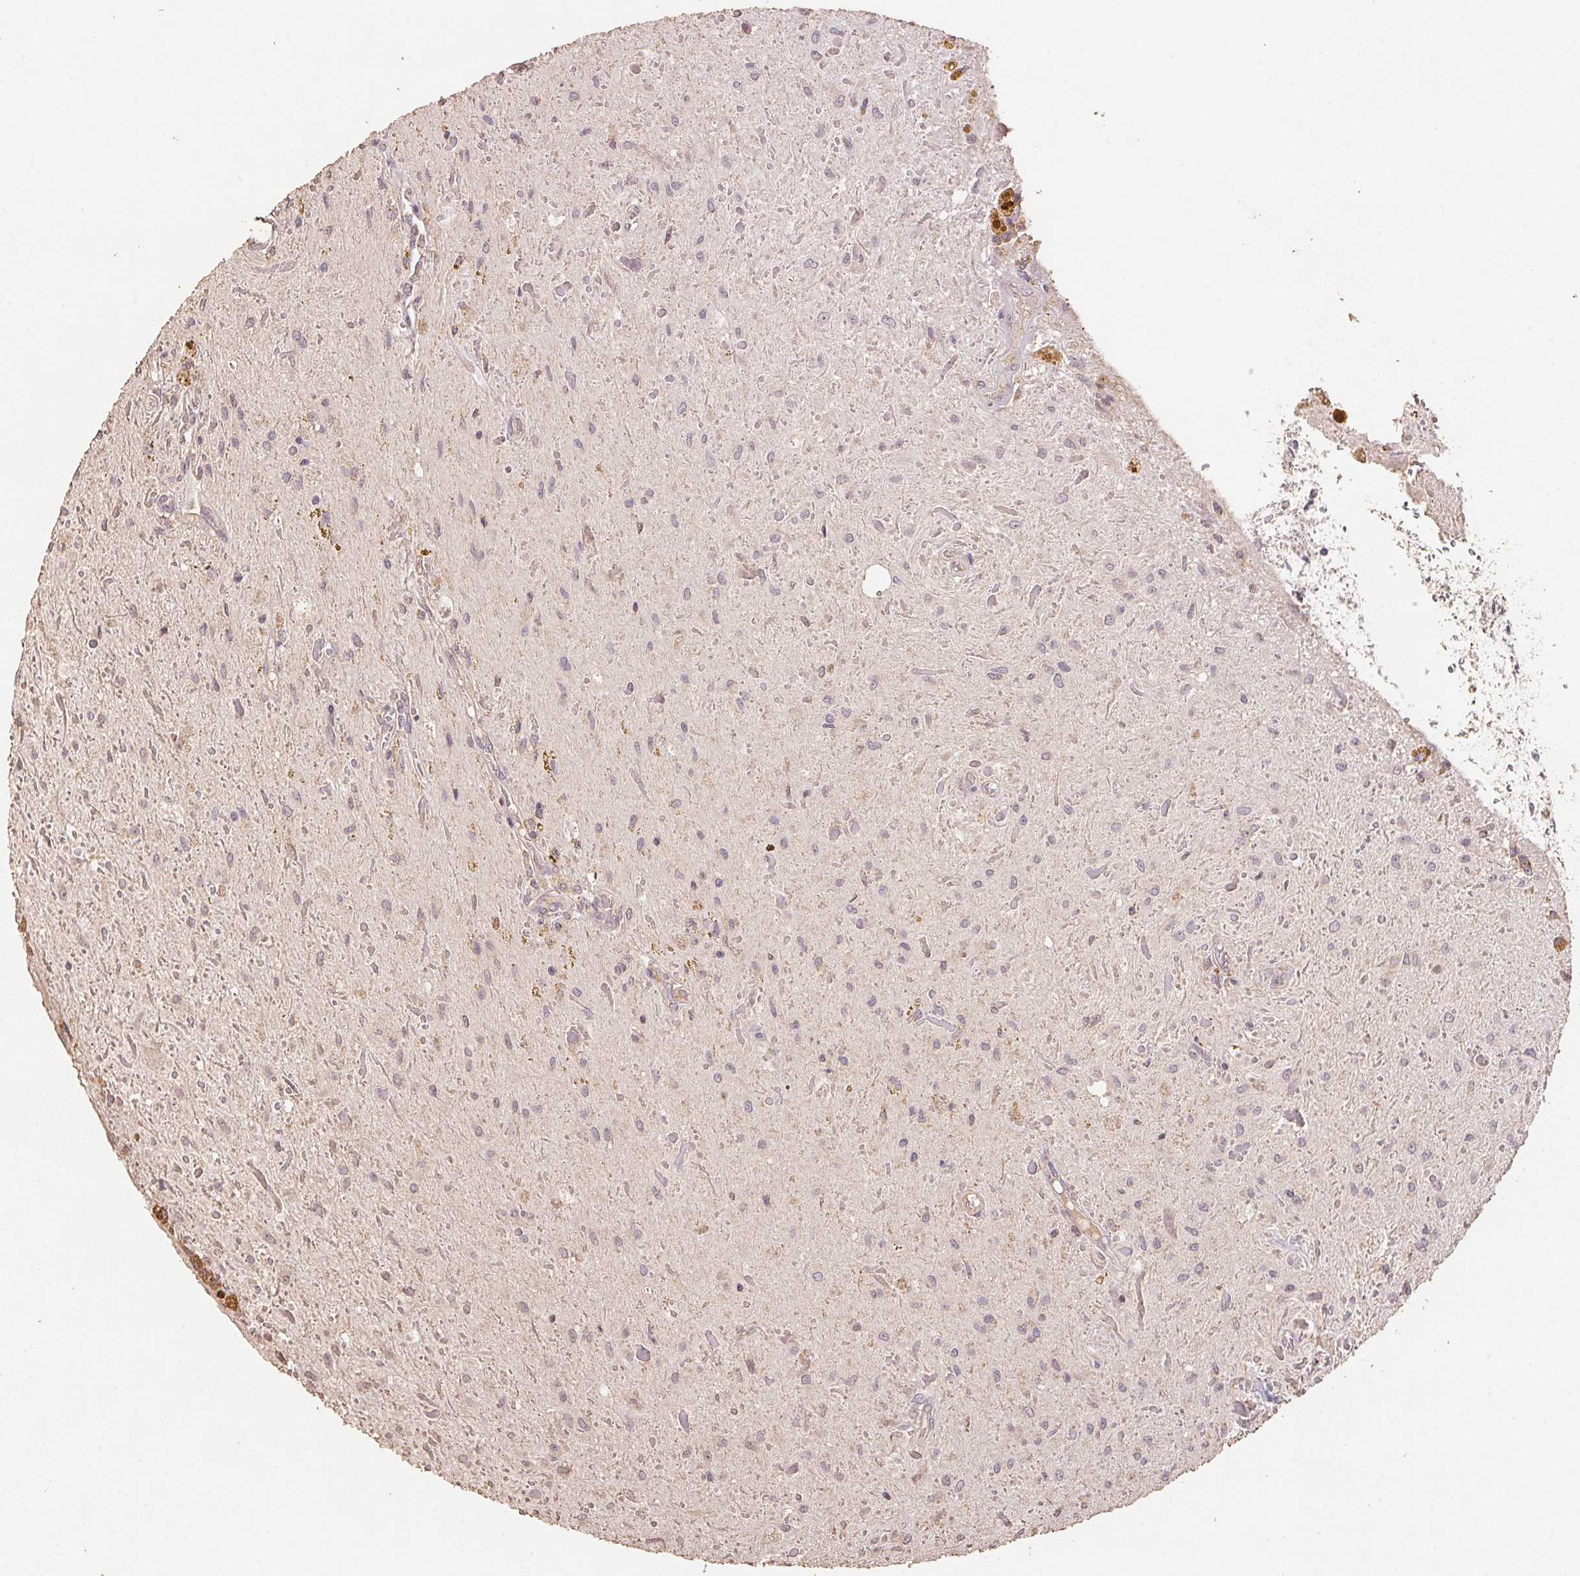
{"staining": {"intensity": "negative", "quantity": "none", "location": "none"}, "tissue": "glioma", "cell_type": "Tumor cells", "image_type": "cancer", "snomed": [{"axis": "morphology", "description": "Glioma, malignant, Low grade"}, {"axis": "topography", "description": "Cerebellum"}], "caption": "High magnification brightfield microscopy of malignant low-grade glioma stained with DAB (3,3'-diaminobenzidine) (brown) and counterstained with hematoxylin (blue): tumor cells show no significant expression.", "gene": "CENPF", "patient": {"sex": "female", "age": 14}}